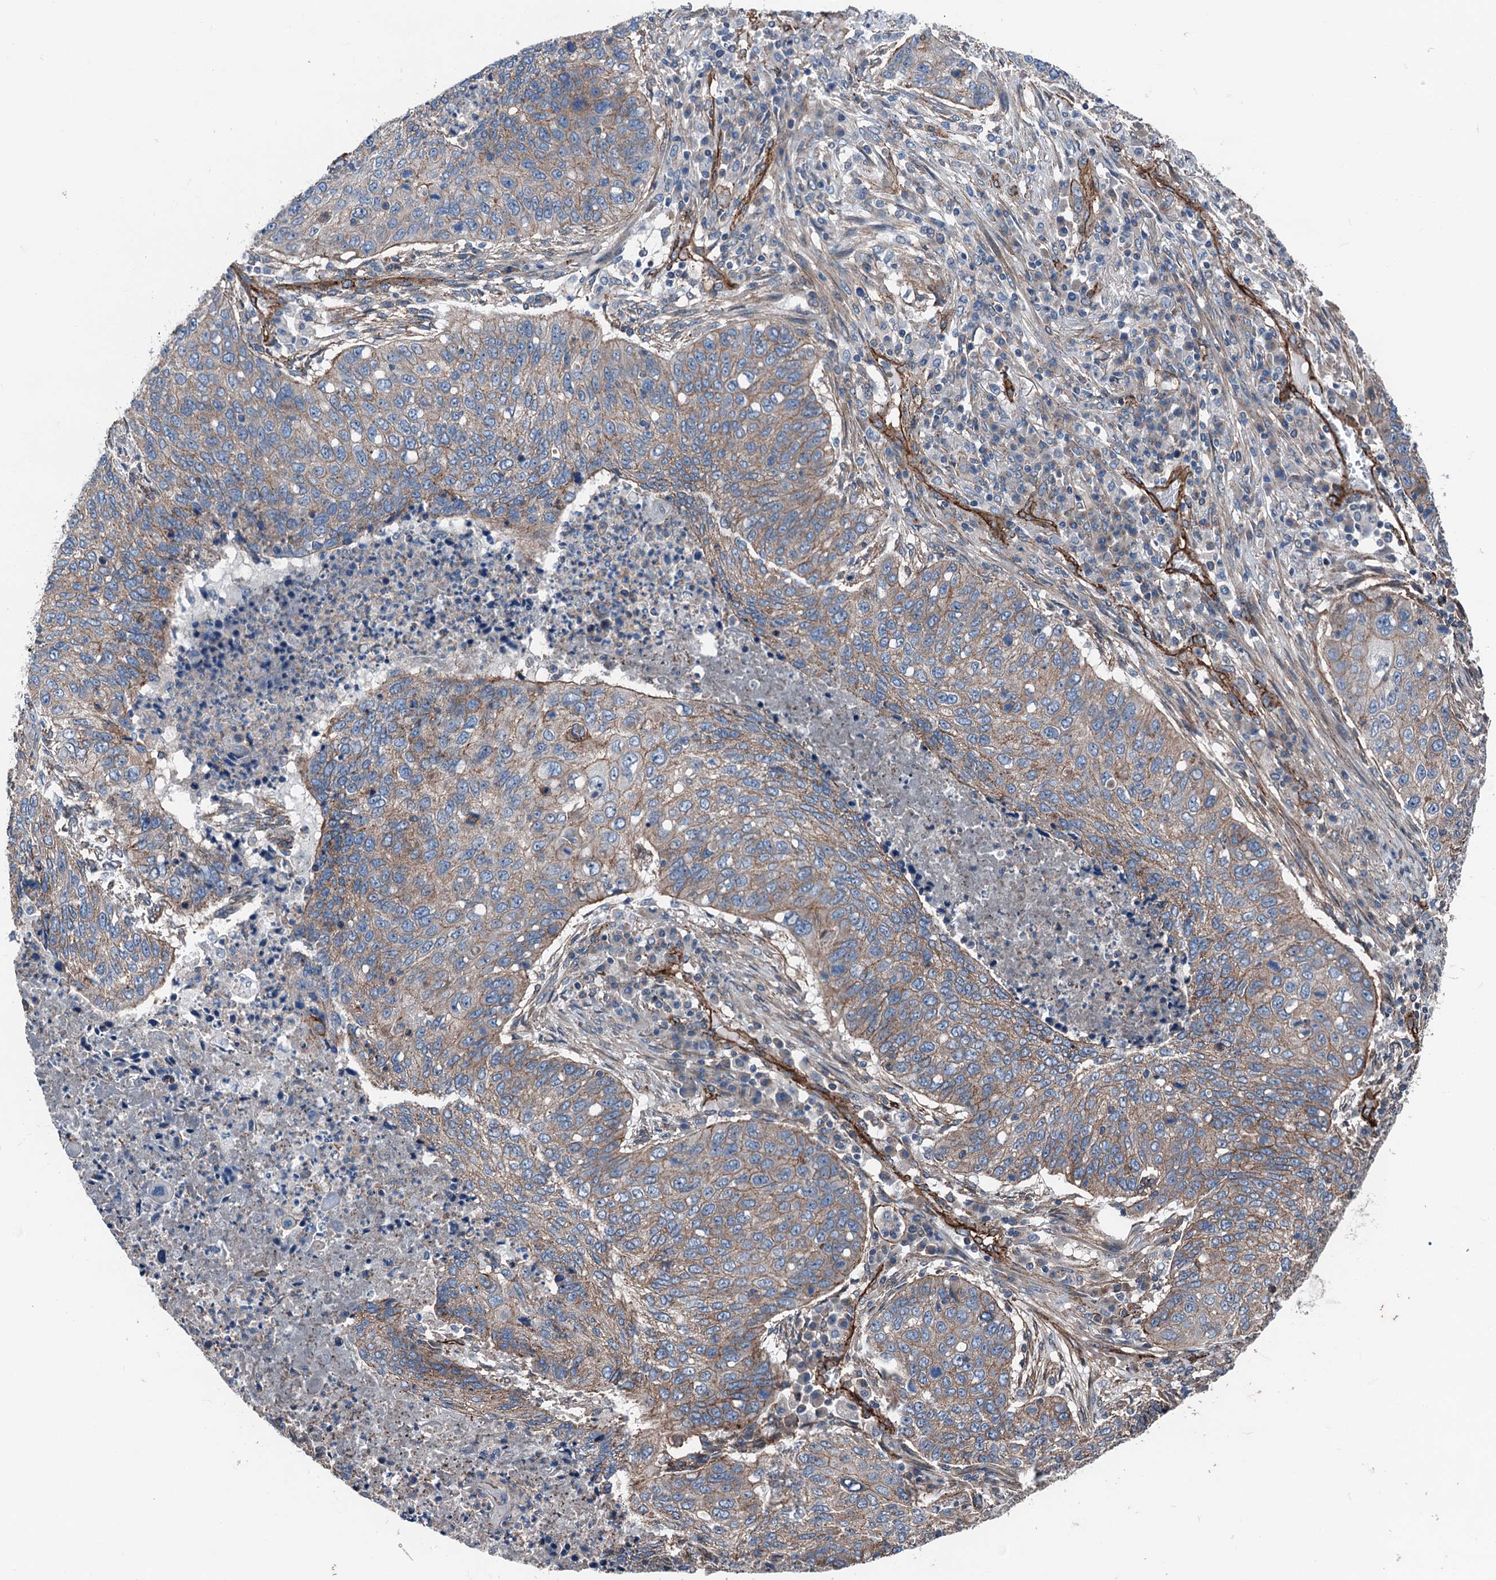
{"staining": {"intensity": "moderate", "quantity": ">75%", "location": "cytoplasmic/membranous"}, "tissue": "lung cancer", "cell_type": "Tumor cells", "image_type": "cancer", "snomed": [{"axis": "morphology", "description": "Squamous cell carcinoma, NOS"}, {"axis": "topography", "description": "Lung"}], "caption": "Protein staining demonstrates moderate cytoplasmic/membranous positivity in about >75% of tumor cells in lung cancer (squamous cell carcinoma). The protein of interest is stained brown, and the nuclei are stained in blue (DAB IHC with brightfield microscopy, high magnification).", "gene": "NMRAL1", "patient": {"sex": "female", "age": 63}}